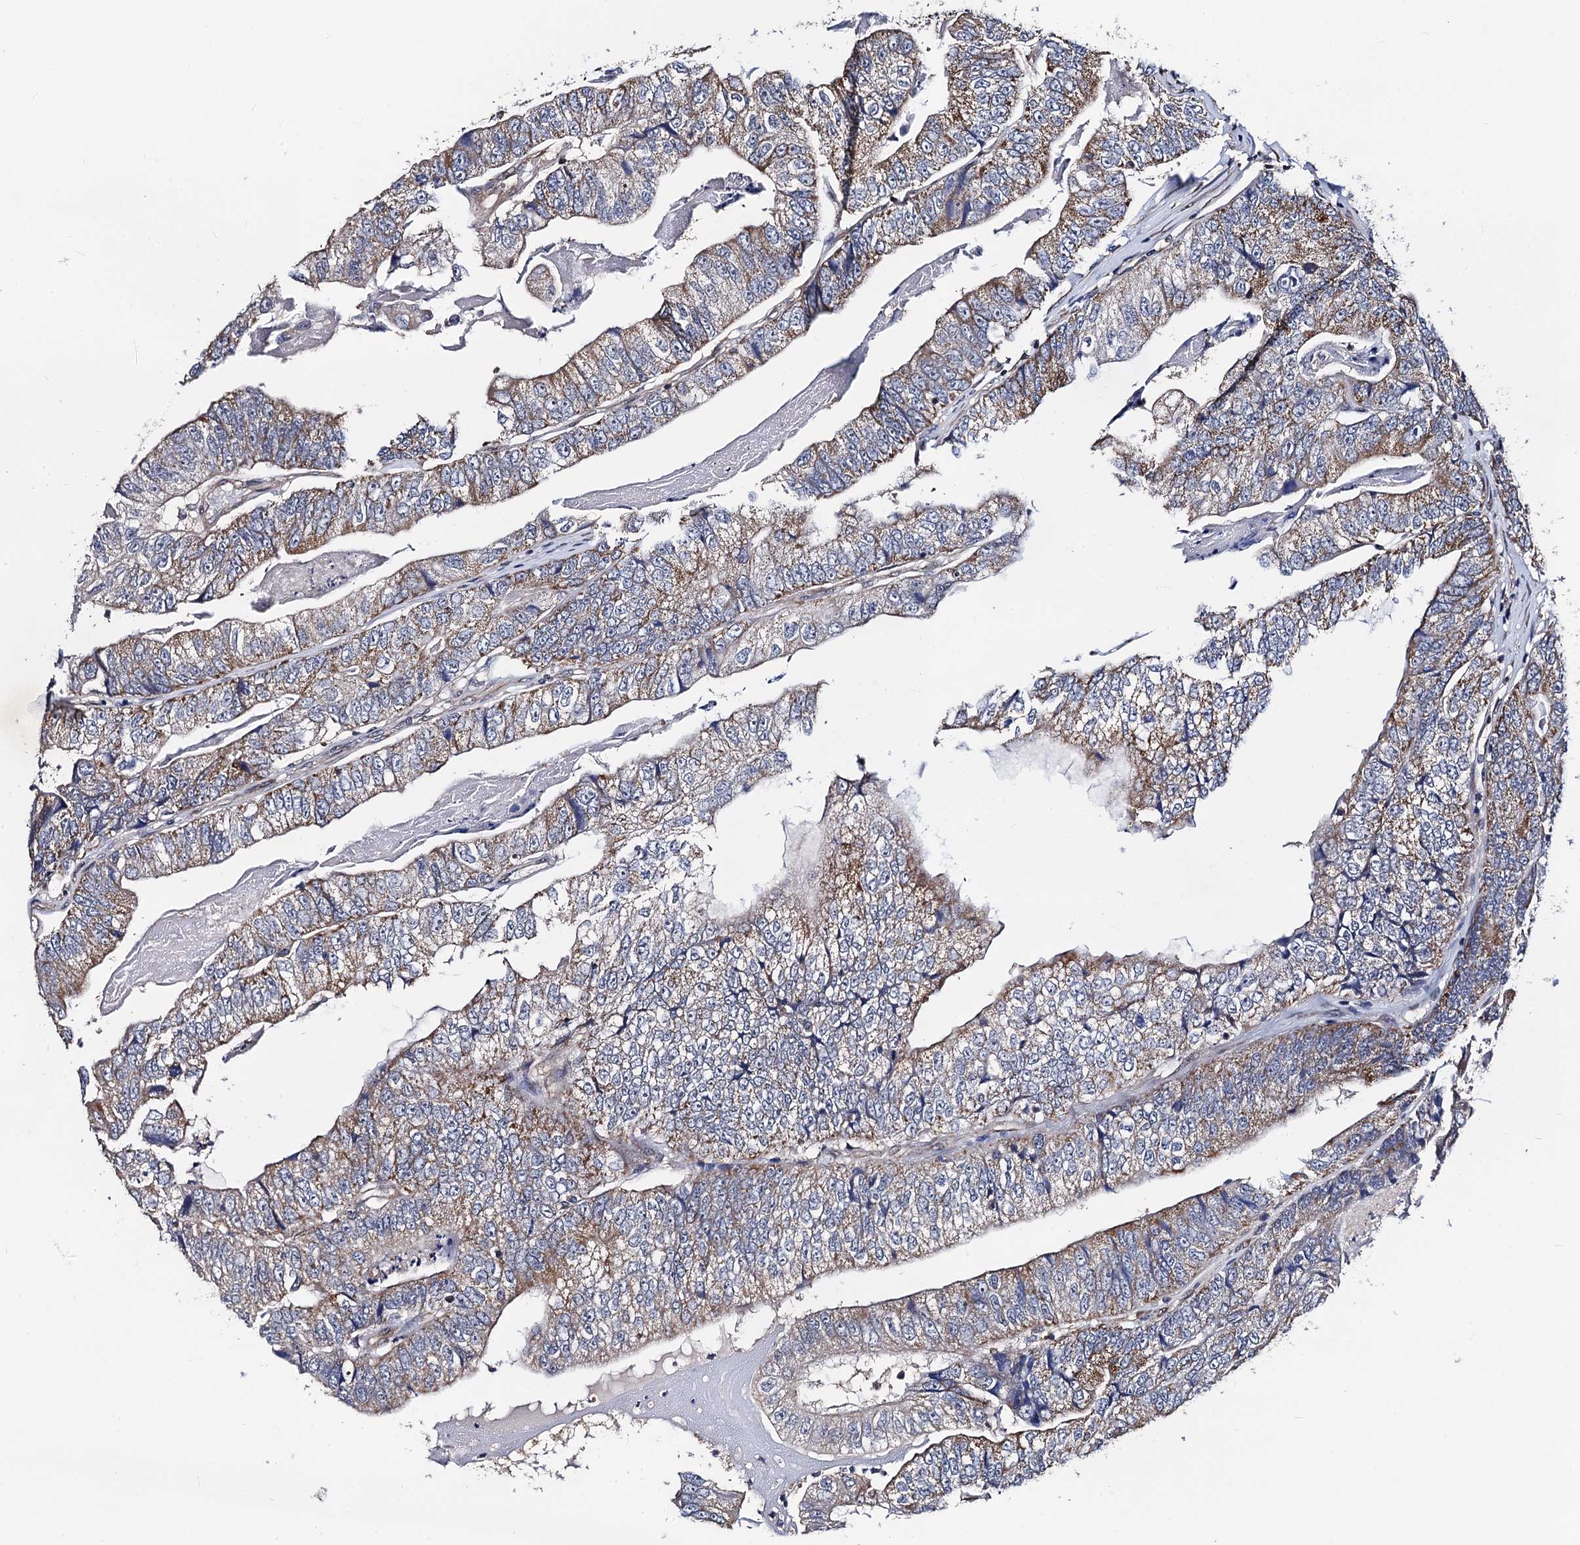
{"staining": {"intensity": "moderate", "quantity": "25%-75%", "location": "cytoplasmic/membranous"}, "tissue": "colorectal cancer", "cell_type": "Tumor cells", "image_type": "cancer", "snomed": [{"axis": "morphology", "description": "Adenocarcinoma, NOS"}, {"axis": "topography", "description": "Colon"}], "caption": "Colorectal adenocarcinoma stained with a protein marker shows moderate staining in tumor cells.", "gene": "PTCD3", "patient": {"sex": "female", "age": 67}}